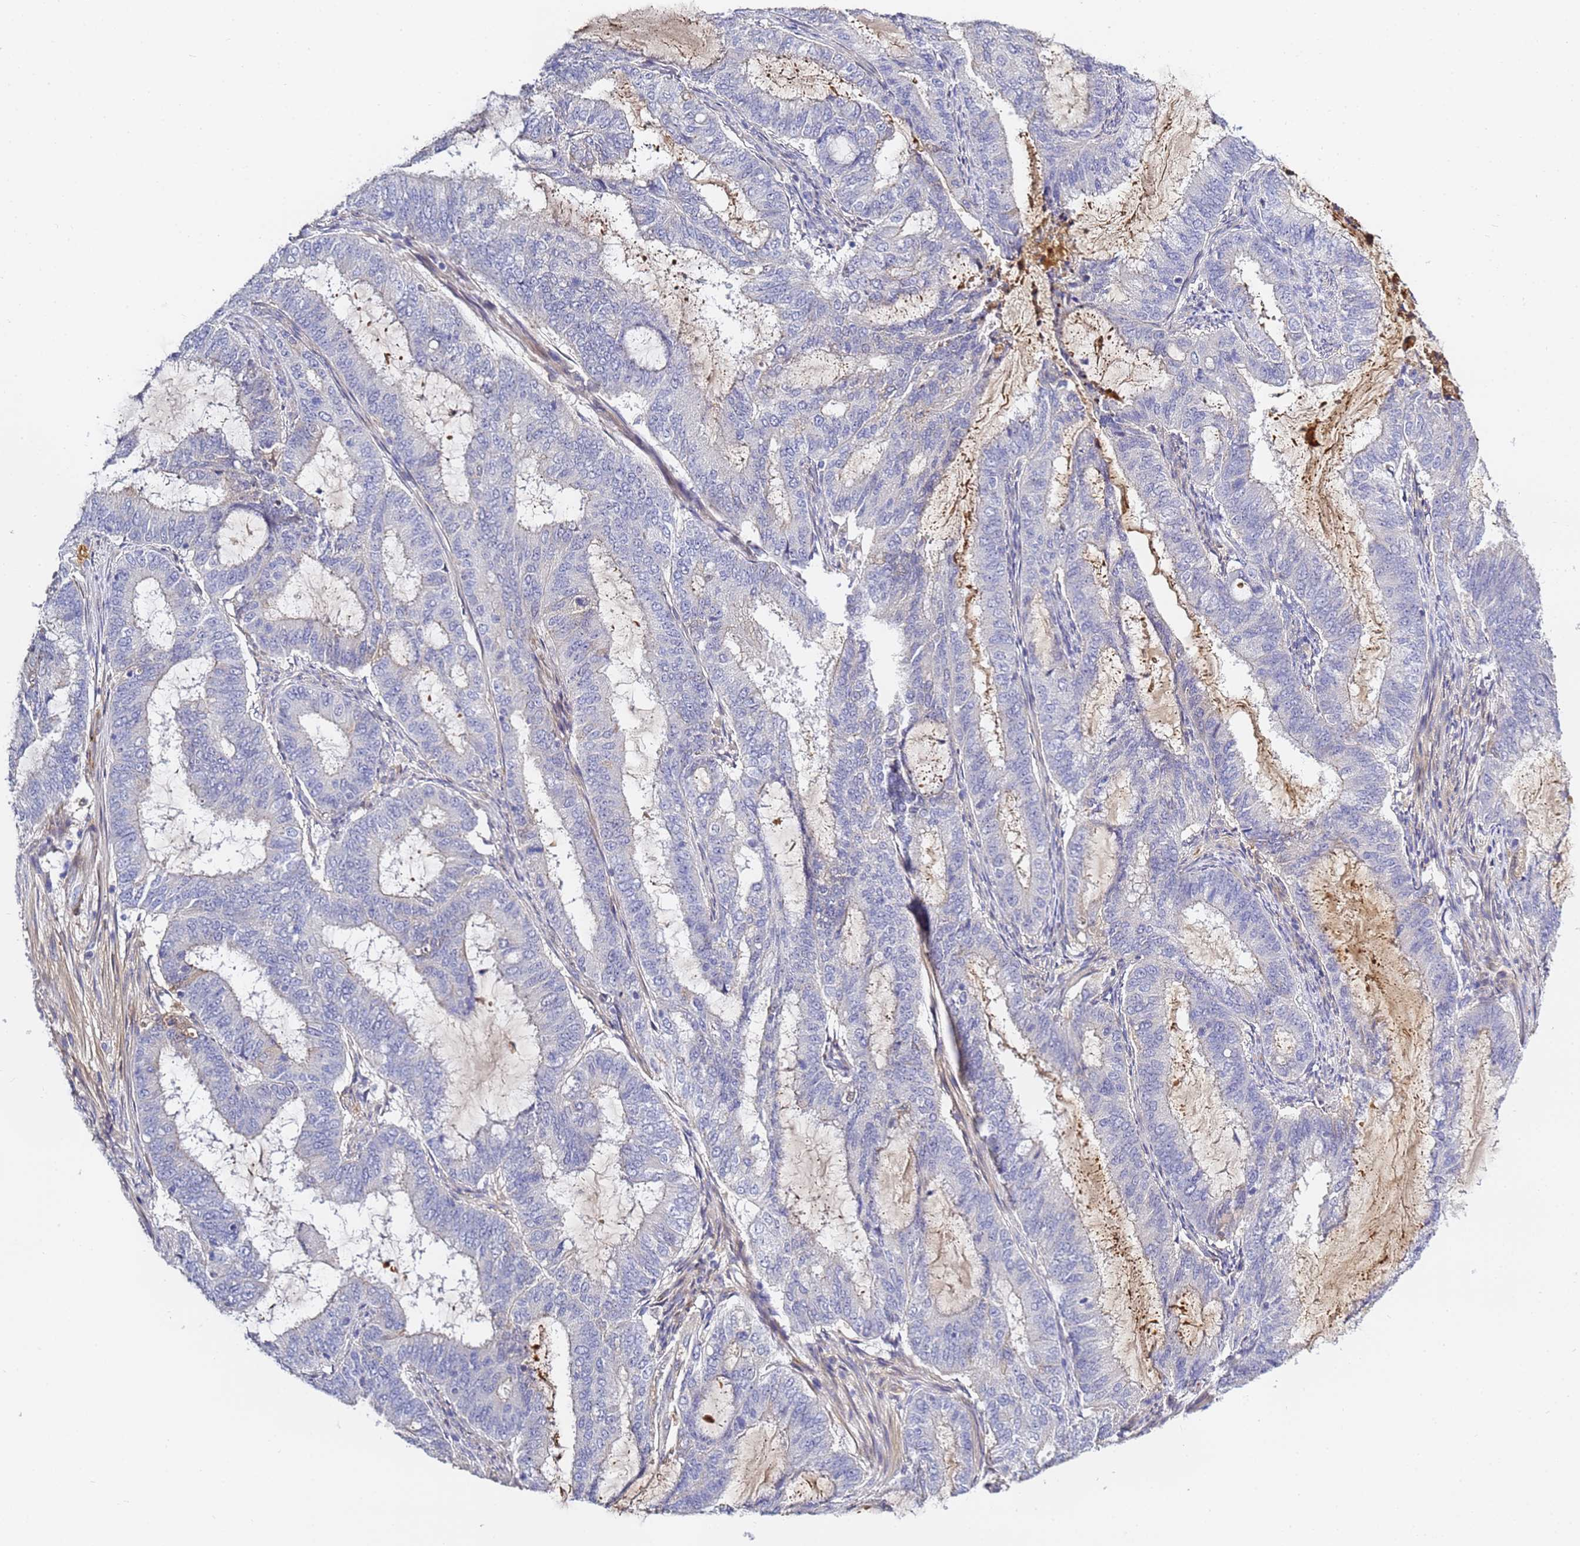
{"staining": {"intensity": "negative", "quantity": "none", "location": "none"}, "tissue": "endometrial cancer", "cell_type": "Tumor cells", "image_type": "cancer", "snomed": [{"axis": "morphology", "description": "Adenocarcinoma, NOS"}, {"axis": "topography", "description": "Endometrium"}], "caption": "The histopathology image exhibits no staining of tumor cells in endometrial cancer (adenocarcinoma).", "gene": "CFH", "patient": {"sex": "female", "age": 51}}